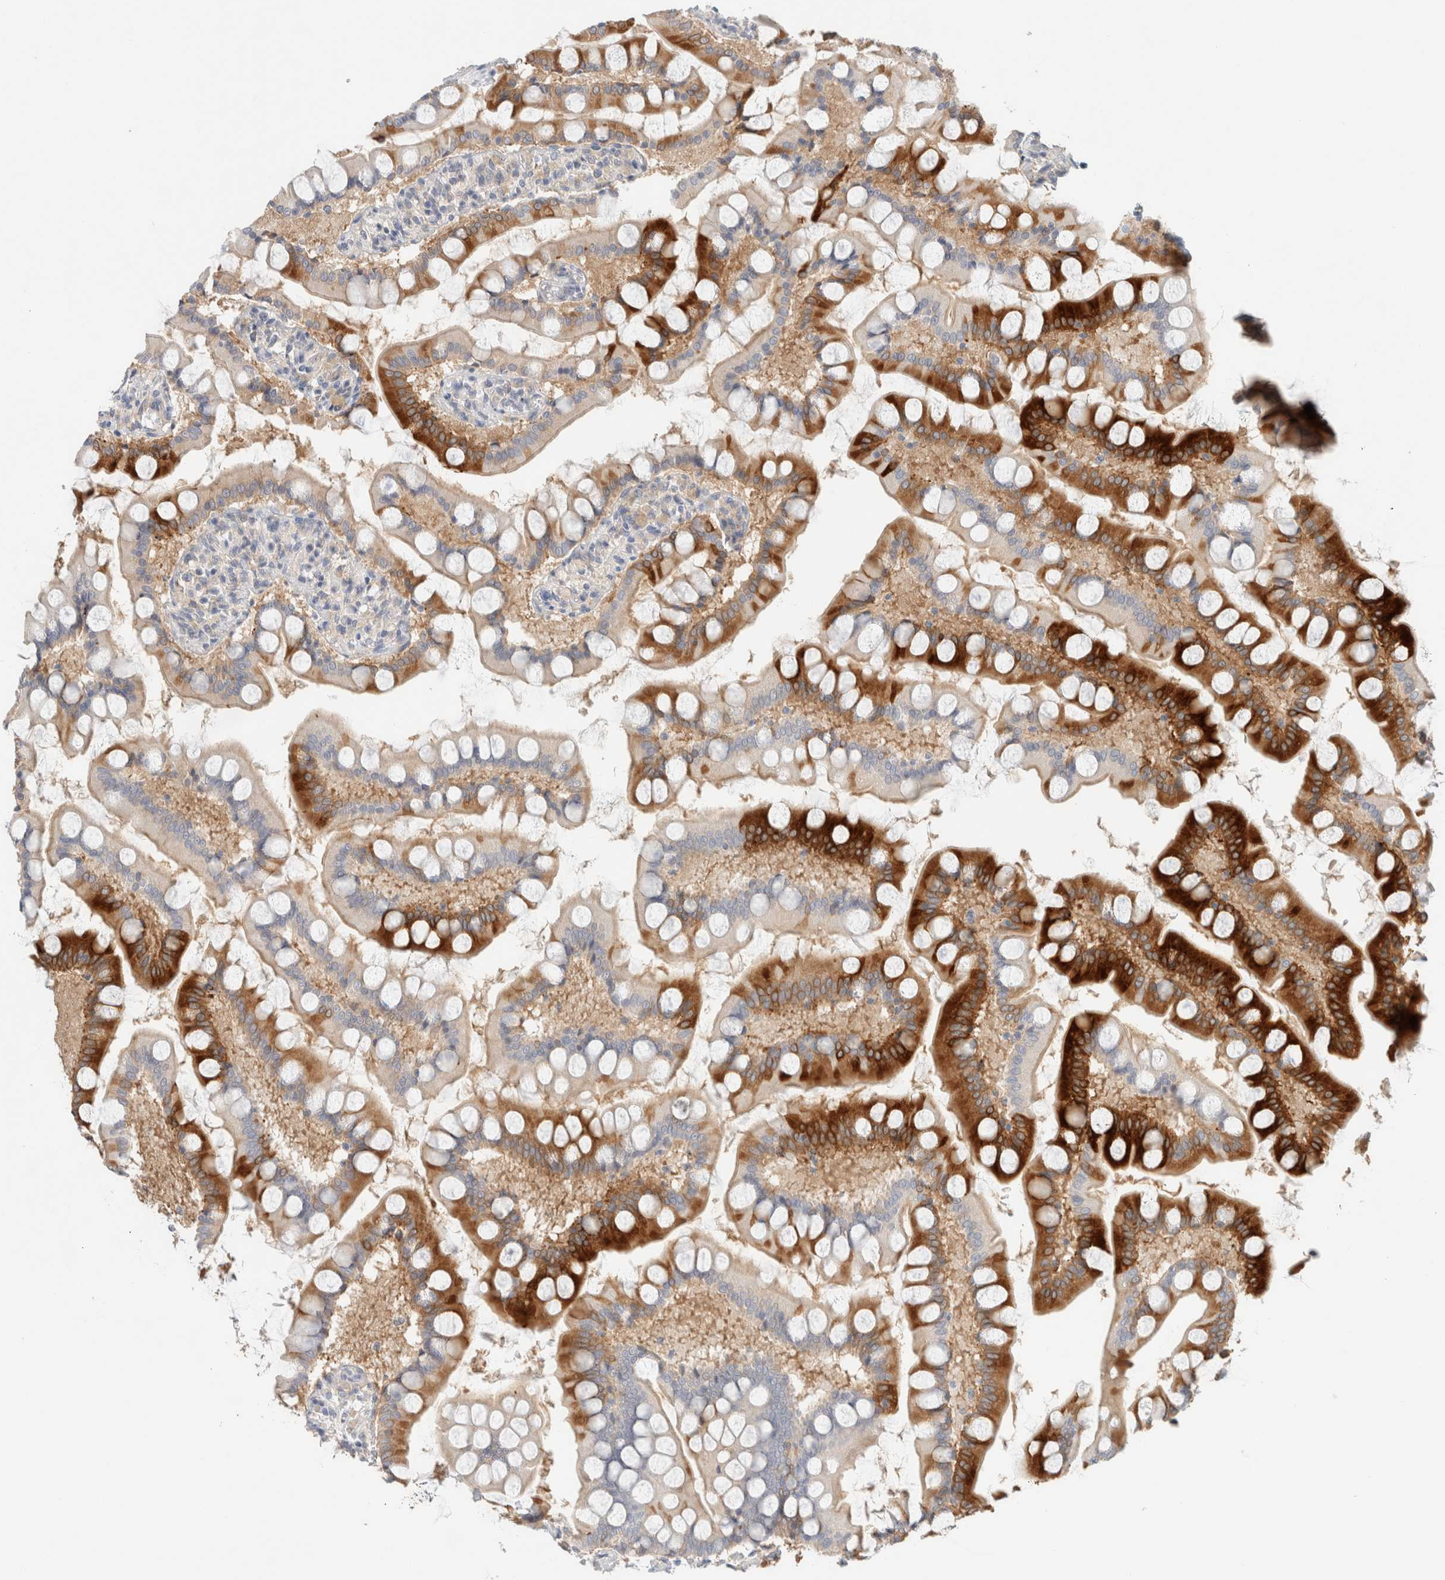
{"staining": {"intensity": "strong", "quantity": "25%-75%", "location": "cytoplasmic/membranous"}, "tissue": "small intestine", "cell_type": "Glandular cells", "image_type": "normal", "snomed": [{"axis": "morphology", "description": "Normal tissue, NOS"}, {"axis": "topography", "description": "Small intestine"}], "caption": "This is a micrograph of IHC staining of unremarkable small intestine, which shows strong staining in the cytoplasmic/membranous of glandular cells.", "gene": "SDR16C5", "patient": {"sex": "male", "age": 41}}